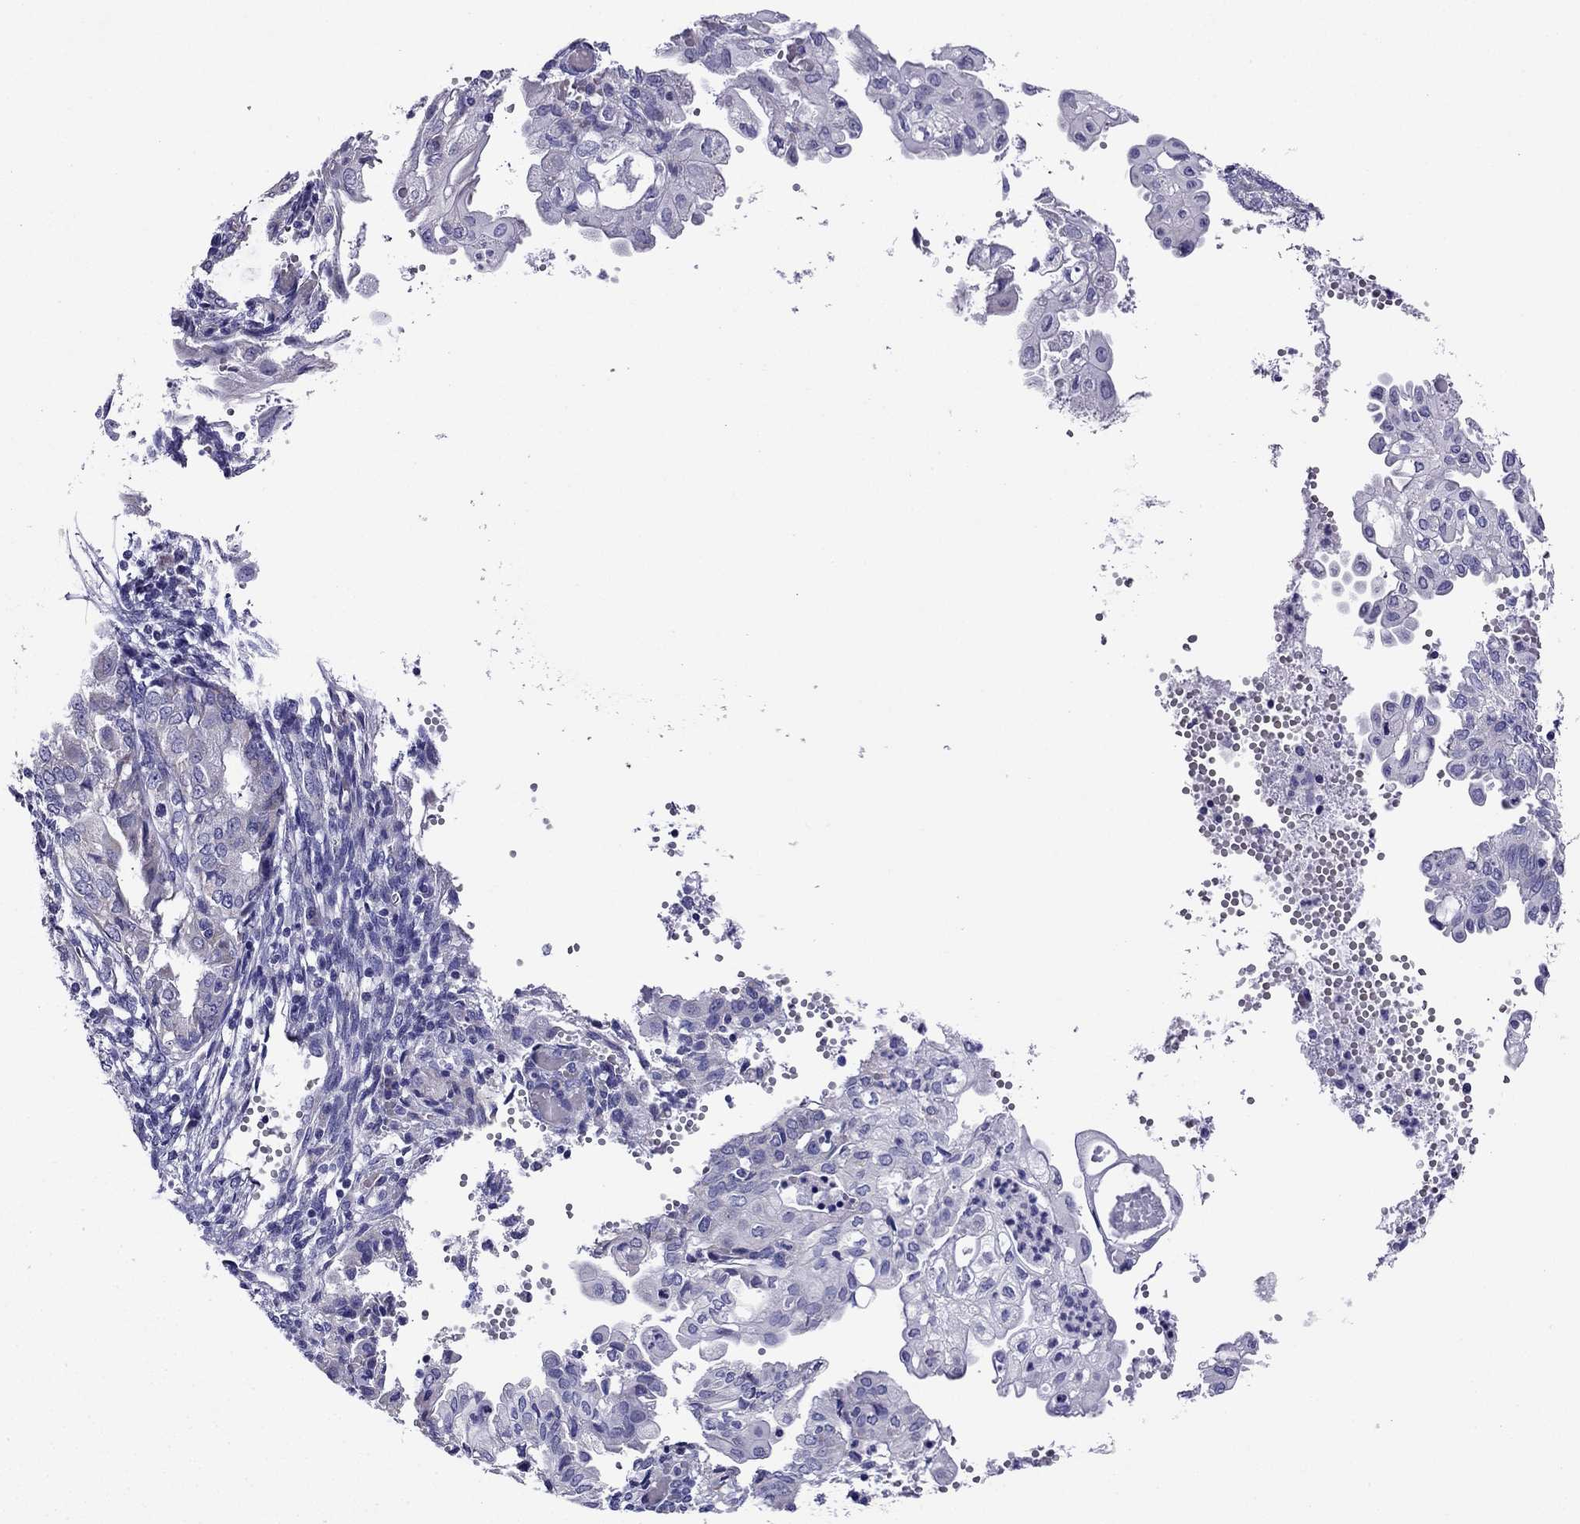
{"staining": {"intensity": "negative", "quantity": "none", "location": "none"}, "tissue": "endometrial cancer", "cell_type": "Tumor cells", "image_type": "cancer", "snomed": [{"axis": "morphology", "description": "Adenocarcinoma, NOS"}, {"axis": "topography", "description": "Endometrium"}], "caption": "Micrograph shows no significant protein staining in tumor cells of endometrial cancer.", "gene": "KIF5A", "patient": {"sex": "female", "age": 68}}